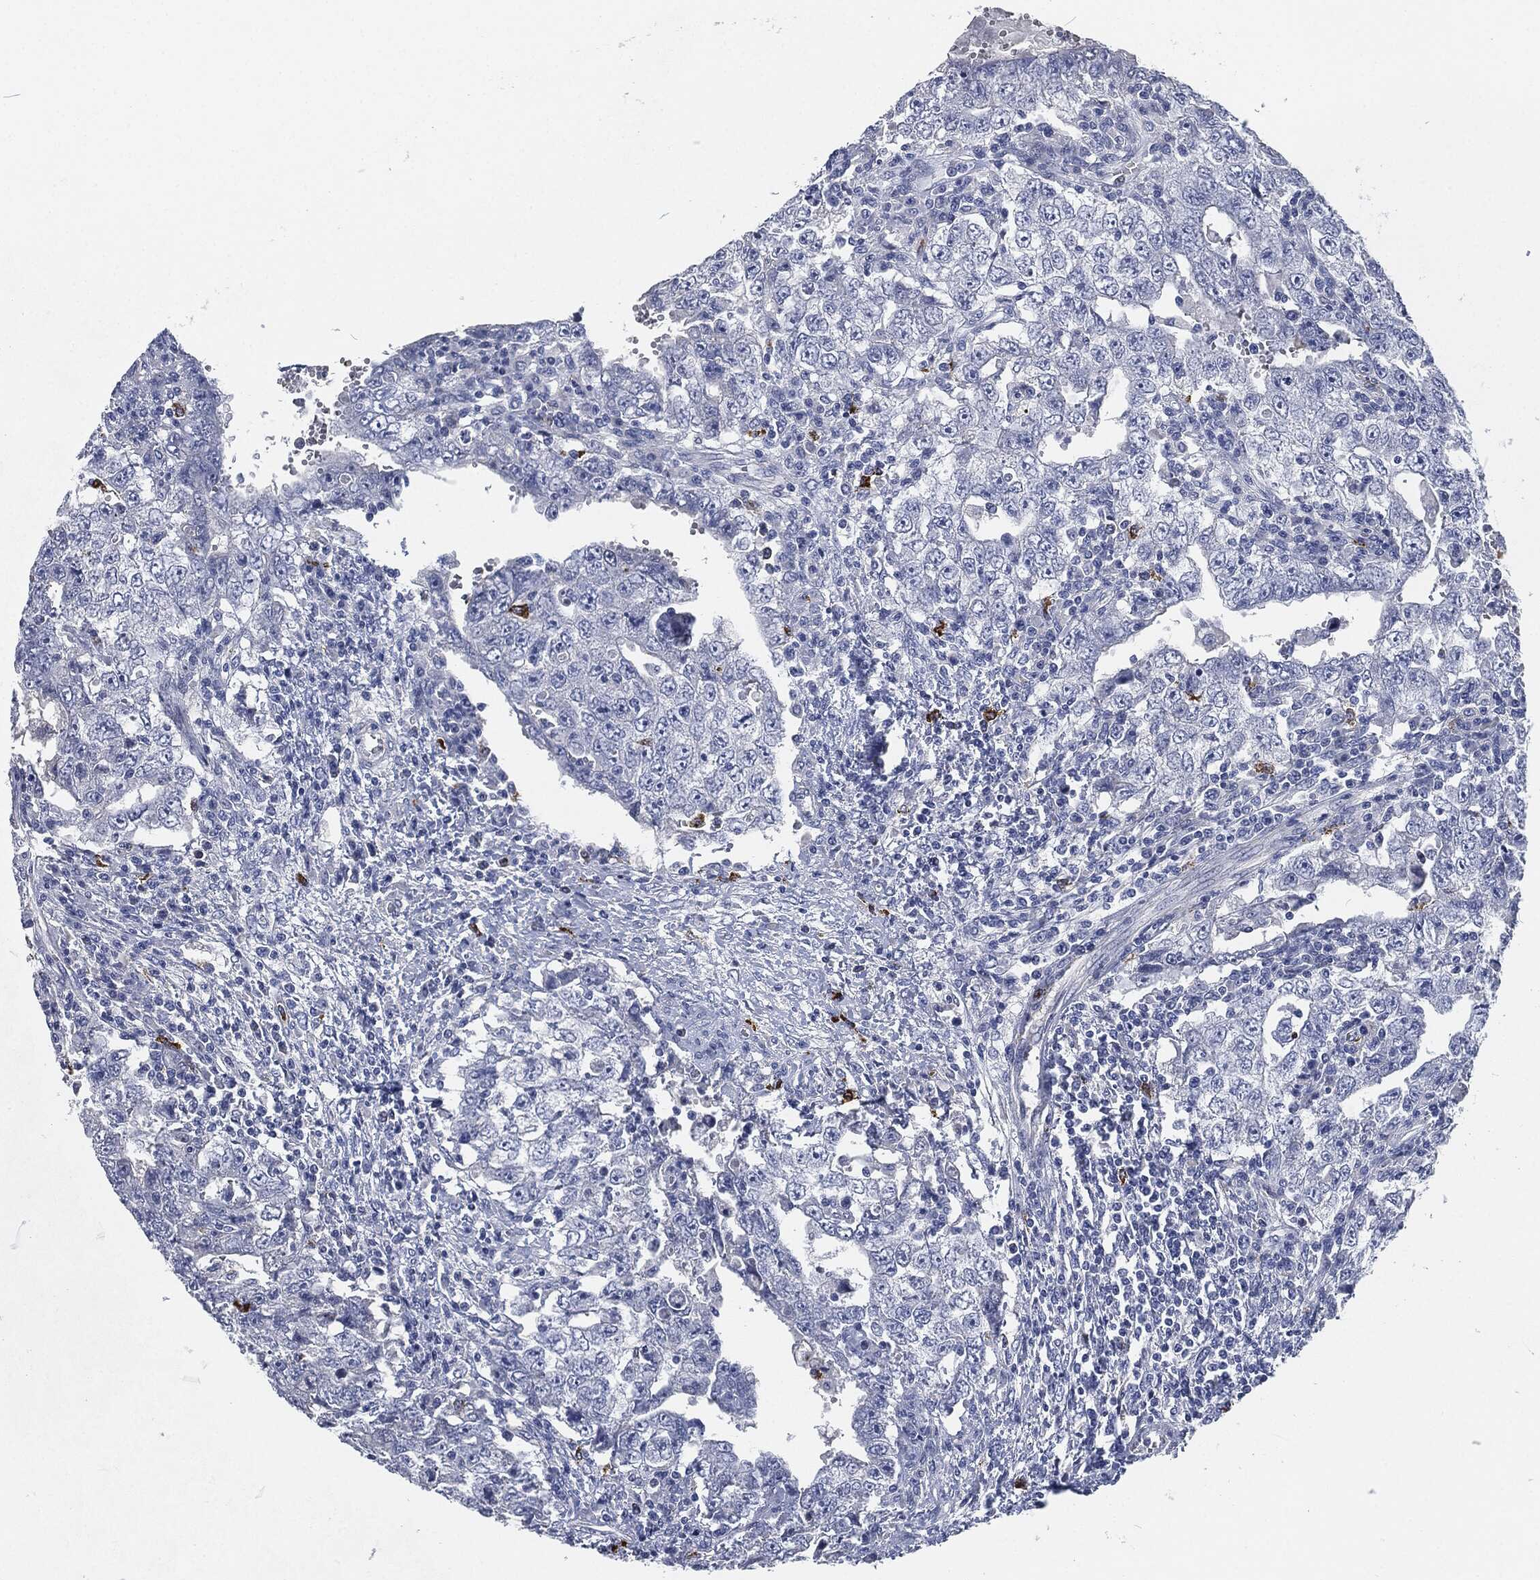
{"staining": {"intensity": "negative", "quantity": "none", "location": "none"}, "tissue": "testis cancer", "cell_type": "Tumor cells", "image_type": "cancer", "snomed": [{"axis": "morphology", "description": "Carcinoma, Embryonal, NOS"}, {"axis": "topography", "description": "Testis"}], "caption": "This is a micrograph of IHC staining of testis embryonal carcinoma, which shows no expression in tumor cells.", "gene": "MPO", "patient": {"sex": "male", "age": 26}}